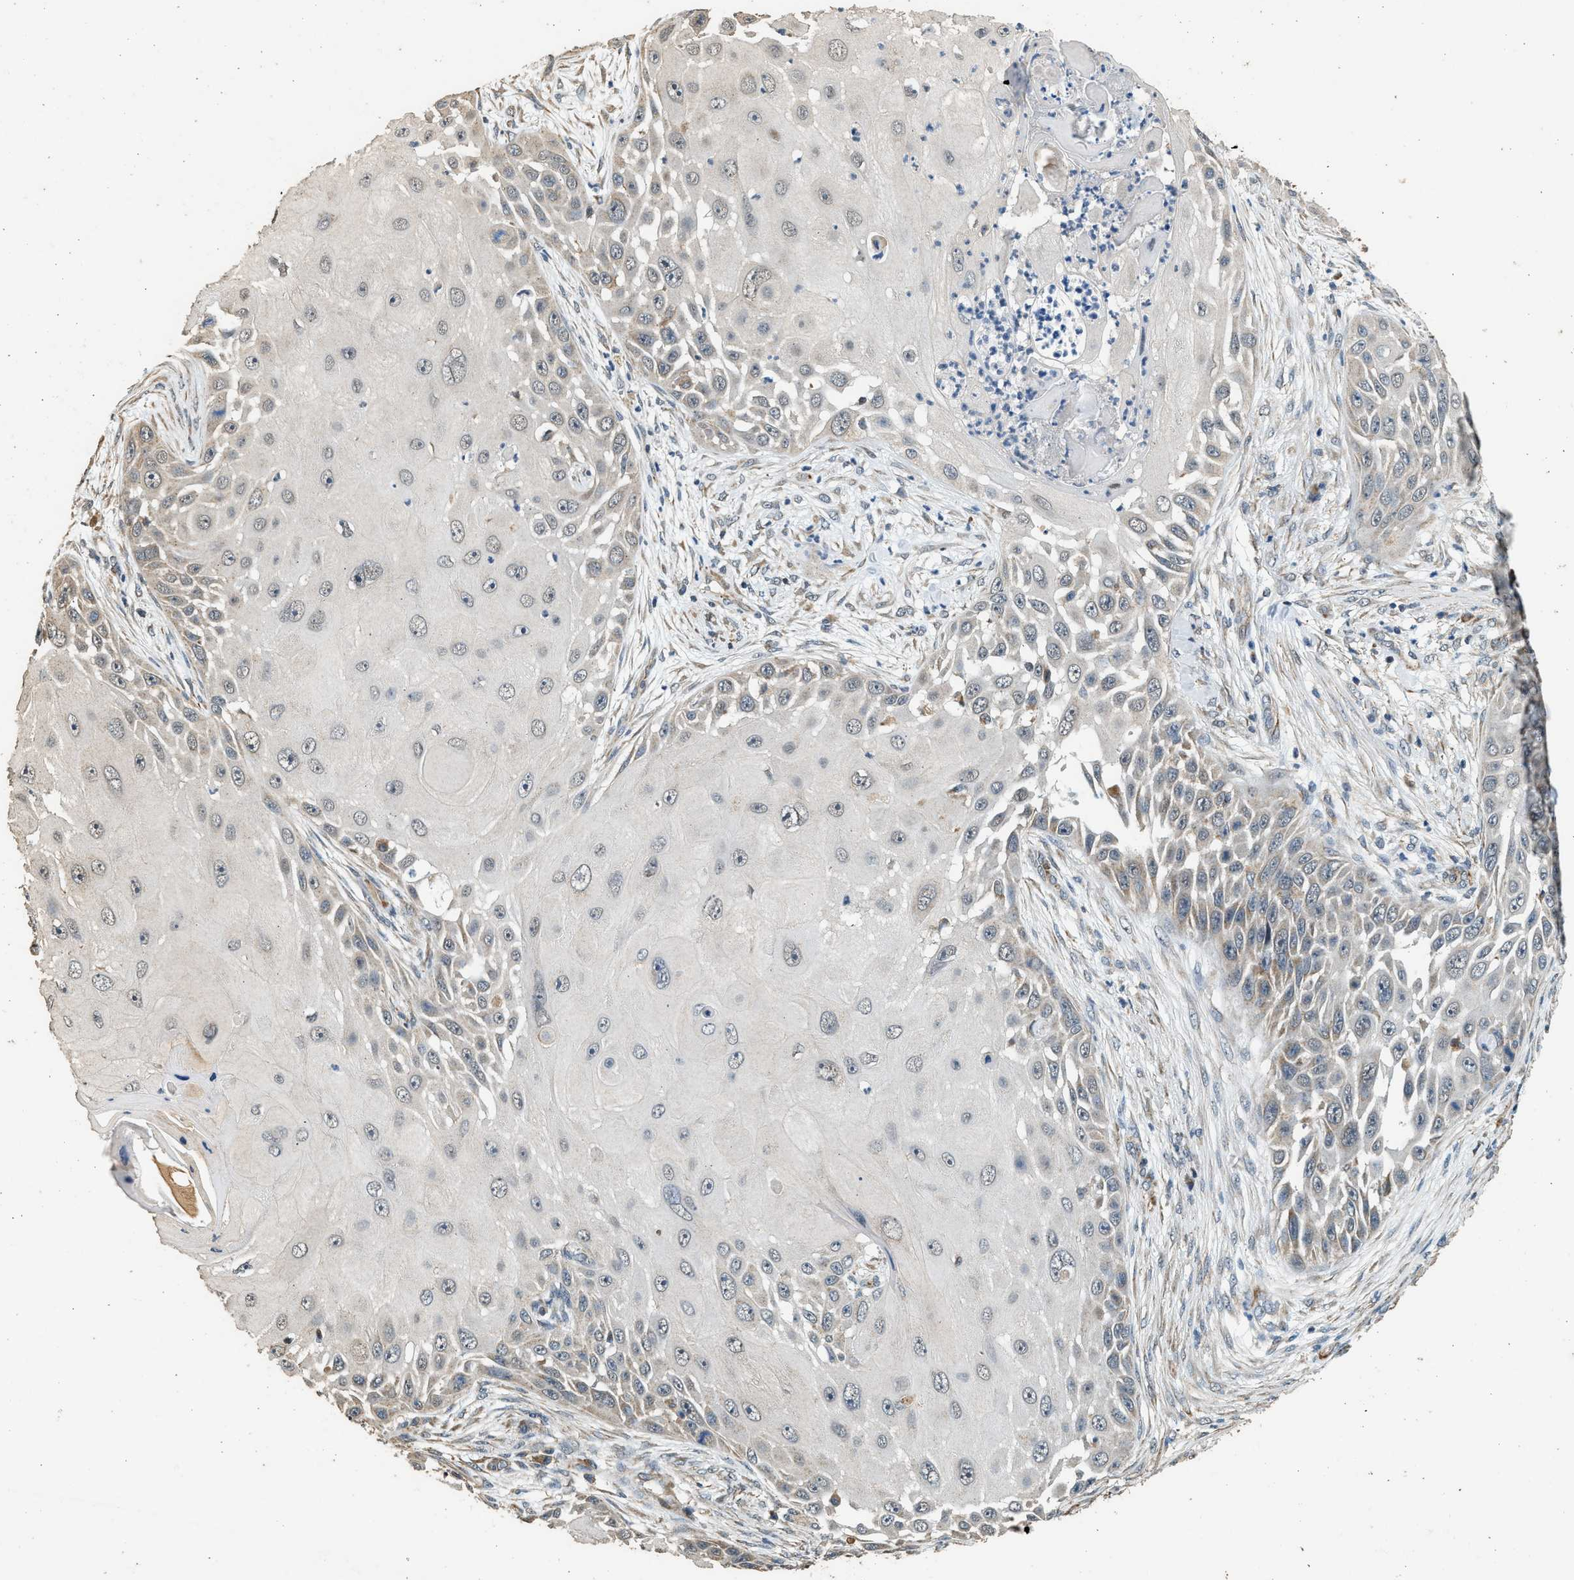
{"staining": {"intensity": "negative", "quantity": "none", "location": "none"}, "tissue": "skin cancer", "cell_type": "Tumor cells", "image_type": "cancer", "snomed": [{"axis": "morphology", "description": "Squamous cell carcinoma, NOS"}, {"axis": "topography", "description": "Skin"}], "caption": "This histopathology image is of skin cancer stained with IHC to label a protein in brown with the nuclei are counter-stained blue. There is no staining in tumor cells. (Stains: DAB immunohistochemistry with hematoxylin counter stain, Microscopy: brightfield microscopy at high magnification).", "gene": "PCLO", "patient": {"sex": "female", "age": 44}}